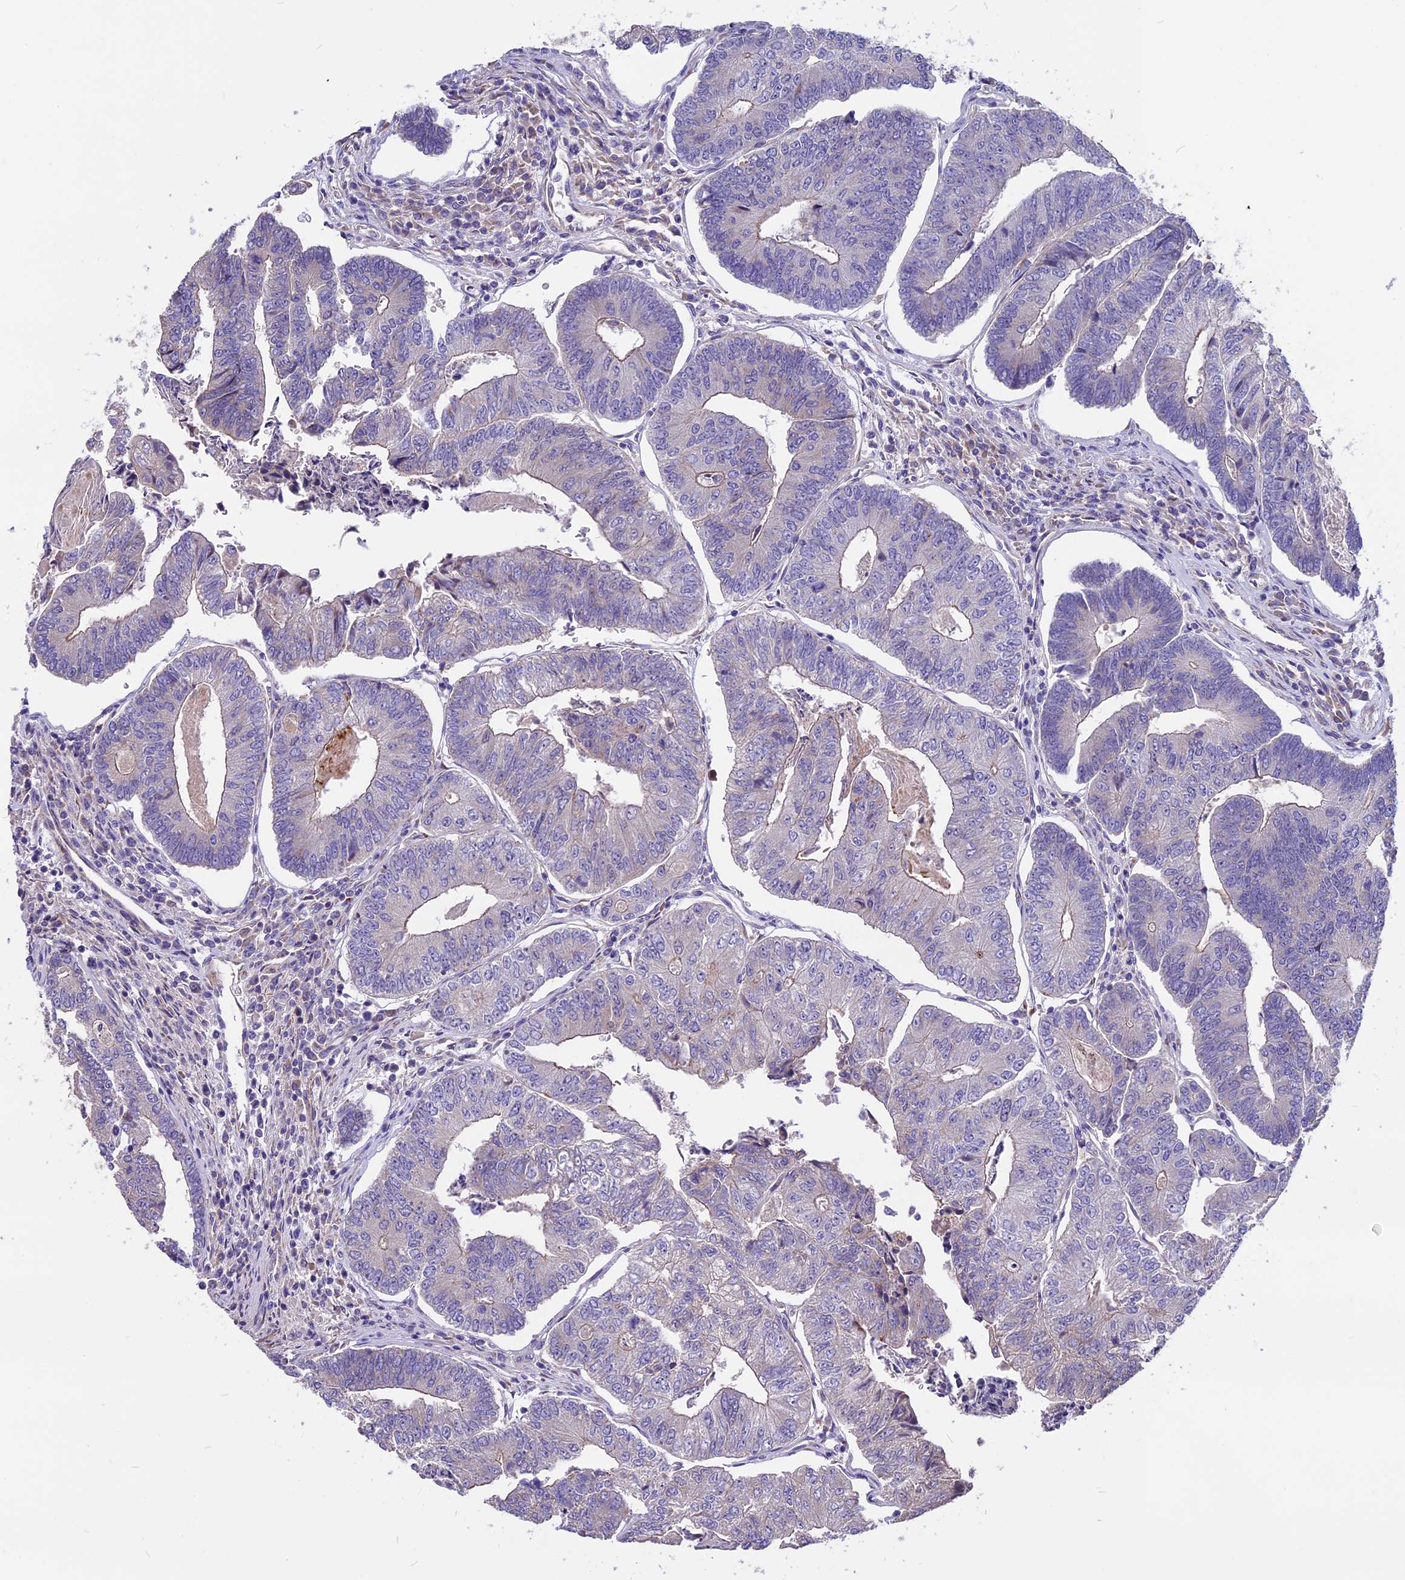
{"staining": {"intensity": "negative", "quantity": "none", "location": "none"}, "tissue": "colorectal cancer", "cell_type": "Tumor cells", "image_type": "cancer", "snomed": [{"axis": "morphology", "description": "Adenocarcinoma, NOS"}, {"axis": "topography", "description": "Colon"}], "caption": "IHC image of human adenocarcinoma (colorectal) stained for a protein (brown), which shows no staining in tumor cells.", "gene": "ANO3", "patient": {"sex": "female", "age": 67}}